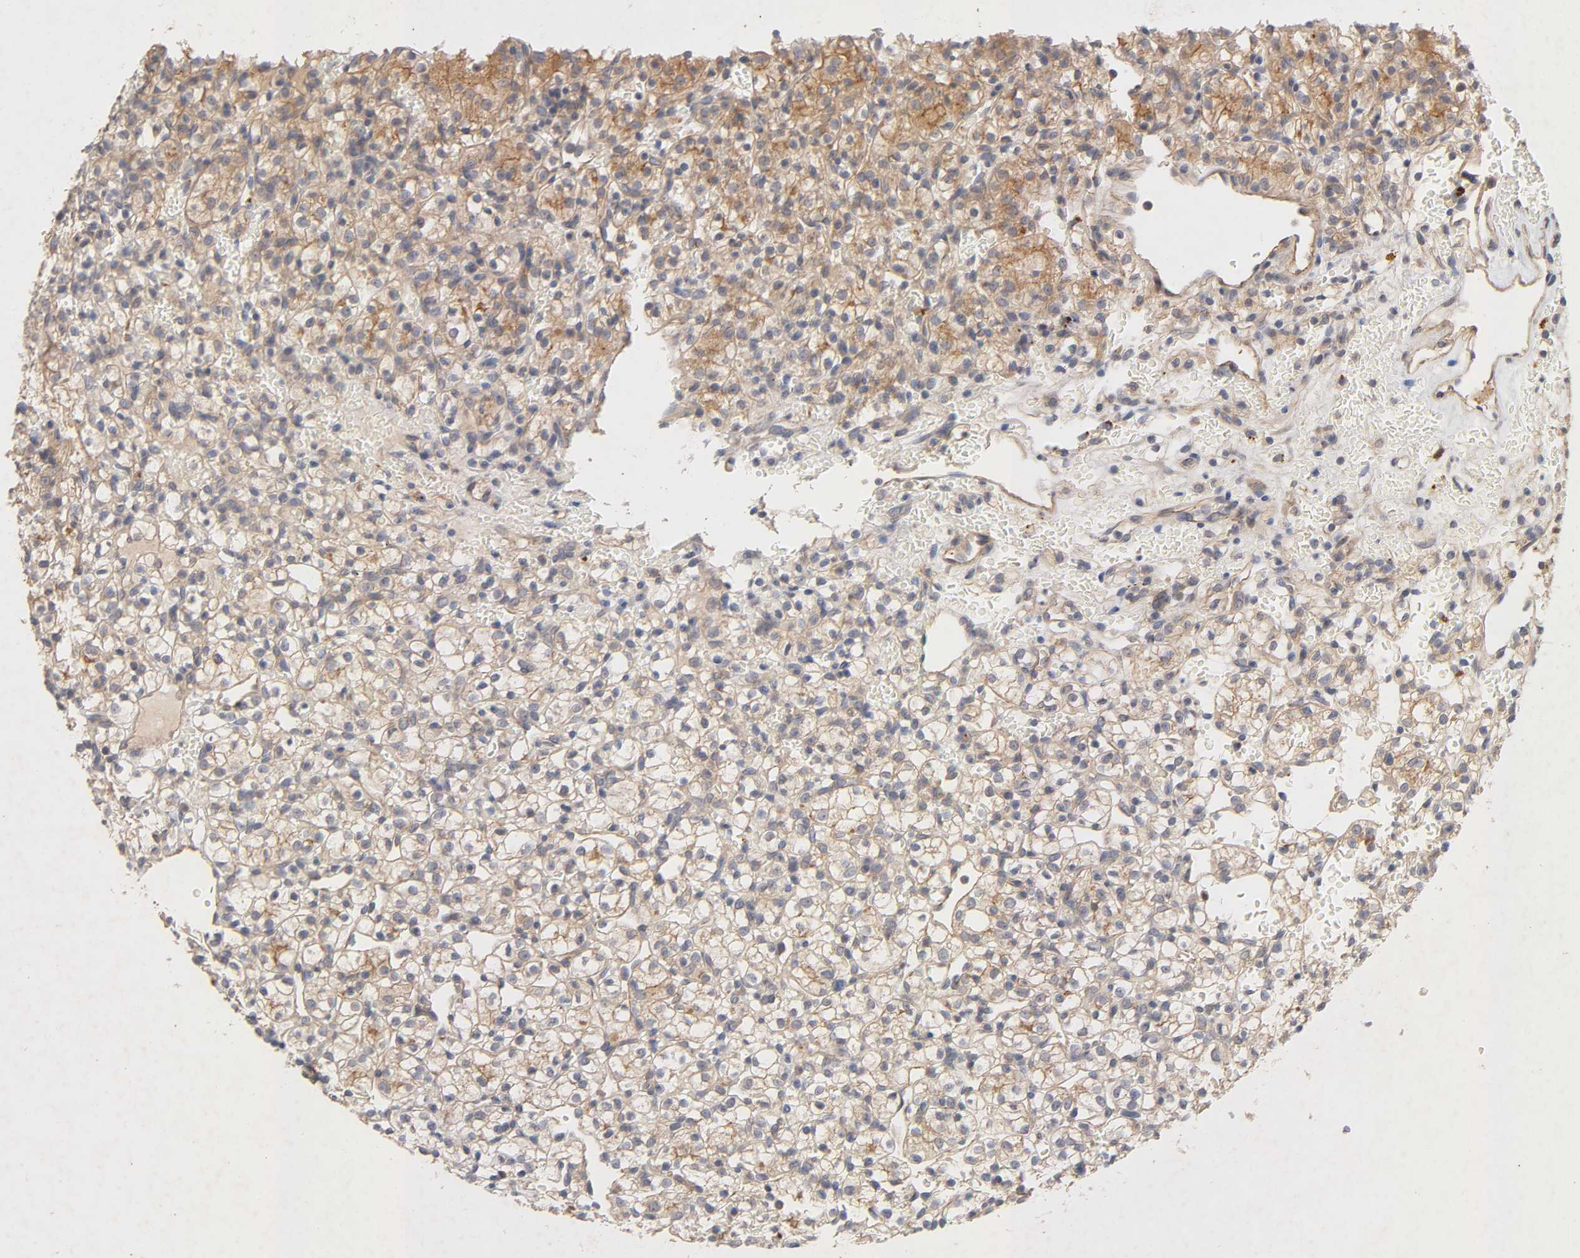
{"staining": {"intensity": "moderate", "quantity": ">75%", "location": "cytoplasmic/membranous"}, "tissue": "renal cancer", "cell_type": "Tumor cells", "image_type": "cancer", "snomed": [{"axis": "morphology", "description": "Adenocarcinoma, NOS"}, {"axis": "topography", "description": "Kidney"}], "caption": "DAB (3,3'-diaminobenzidine) immunohistochemical staining of renal cancer (adenocarcinoma) displays moderate cytoplasmic/membranous protein staining in approximately >75% of tumor cells.", "gene": "PDZD11", "patient": {"sex": "female", "age": 60}}